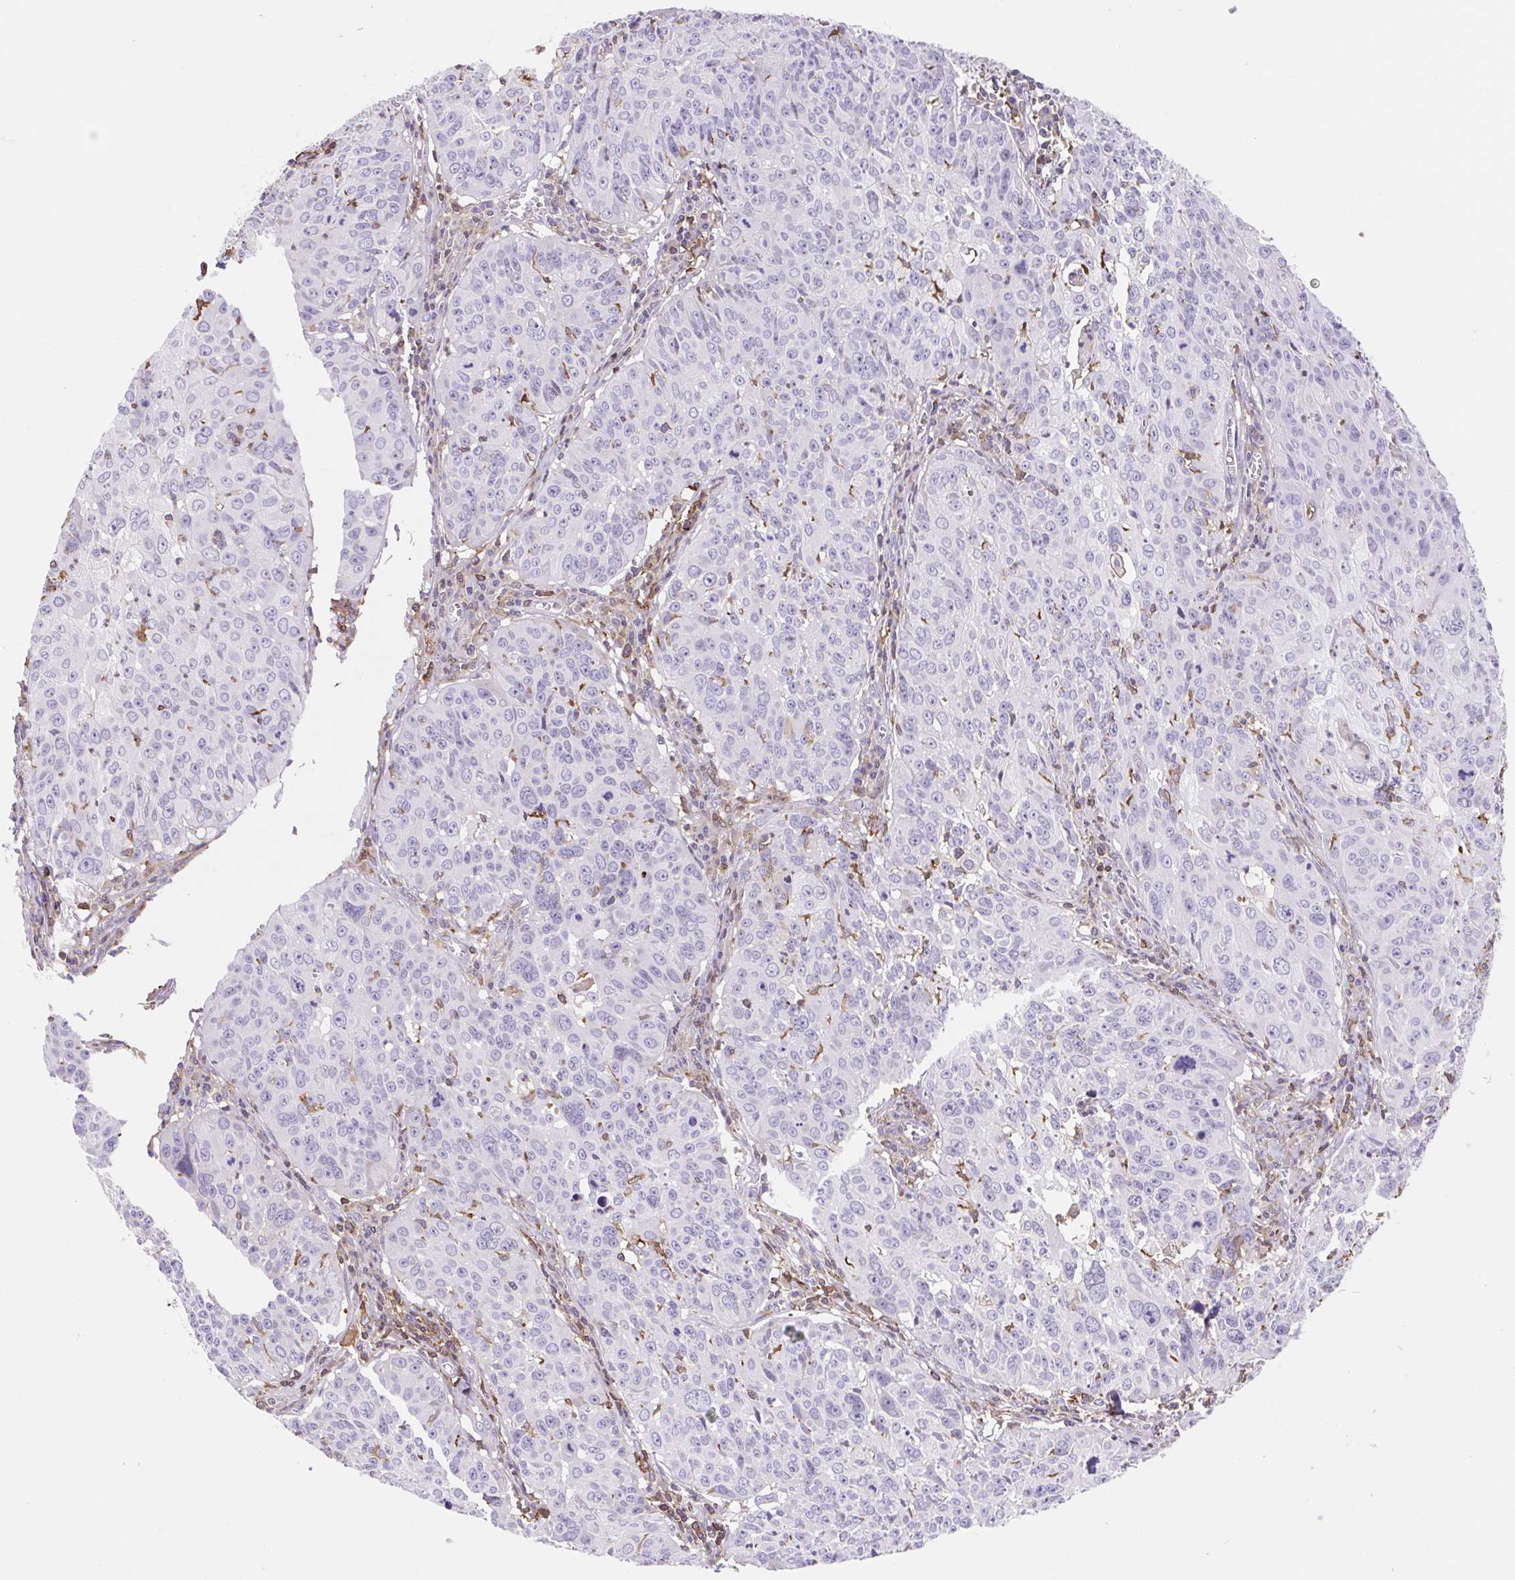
{"staining": {"intensity": "negative", "quantity": "none", "location": "none"}, "tissue": "cervical cancer", "cell_type": "Tumor cells", "image_type": "cancer", "snomed": [{"axis": "morphology", "description": "Squamous cell carcinoma, NOS"}, {"axis": "topography", "description": "Cervix"}], "caption": "Tumor cells are negative for brown protein staining in cervical squamous cell carcinoma.", "gene": "TPRG1", "patient": {"sex": "female", "age": 31}}